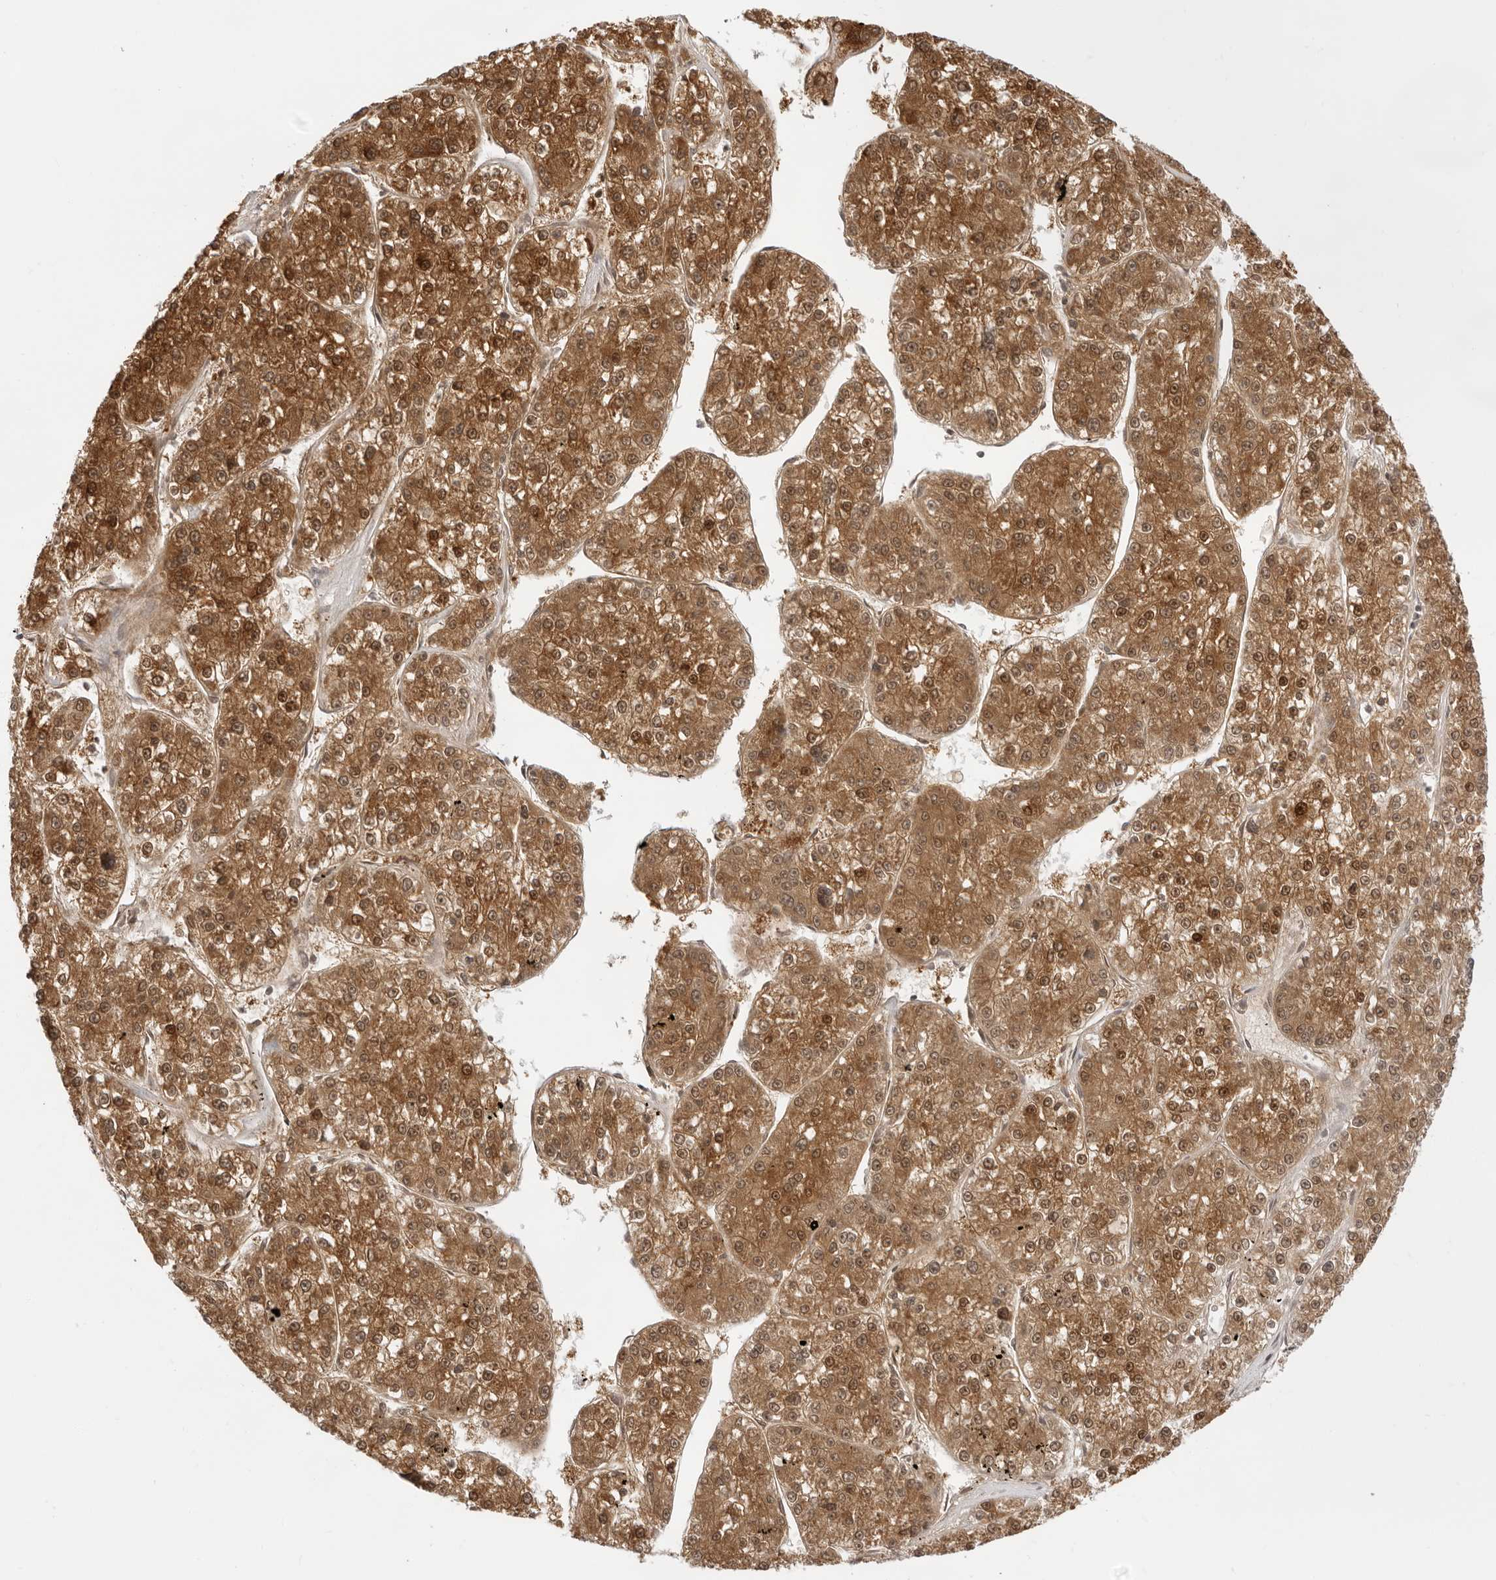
{"staining": {"intensity": "strong", "quantity": ">75%", "location": "cytoplasmic/membranous,nuclear"}, "tissue": "liver cancer", "cell_type": "Tumor cells", "image_type": "cancer", "snomed": [{"axis": "morphology", "description": "Carcinoma, Hepatocellular, NOS"}, {"axis": "topography", "description": "Liver"}], "caption": "IHC staining of hepatocellular carcinoma (liver), which exhibits high levels of strong cytoplasmic/membranous and nuclear positivity in approximately >75% of tumor cells indicating strong cytoplasmic/membranous and nuclear protein expression. The staining was performed using DAB (brown) for protein detection and nuclei were counterstained in hematoxylin (blue).", "gene": "FDPS", "patient": {"sex": "female", "age": 73}}